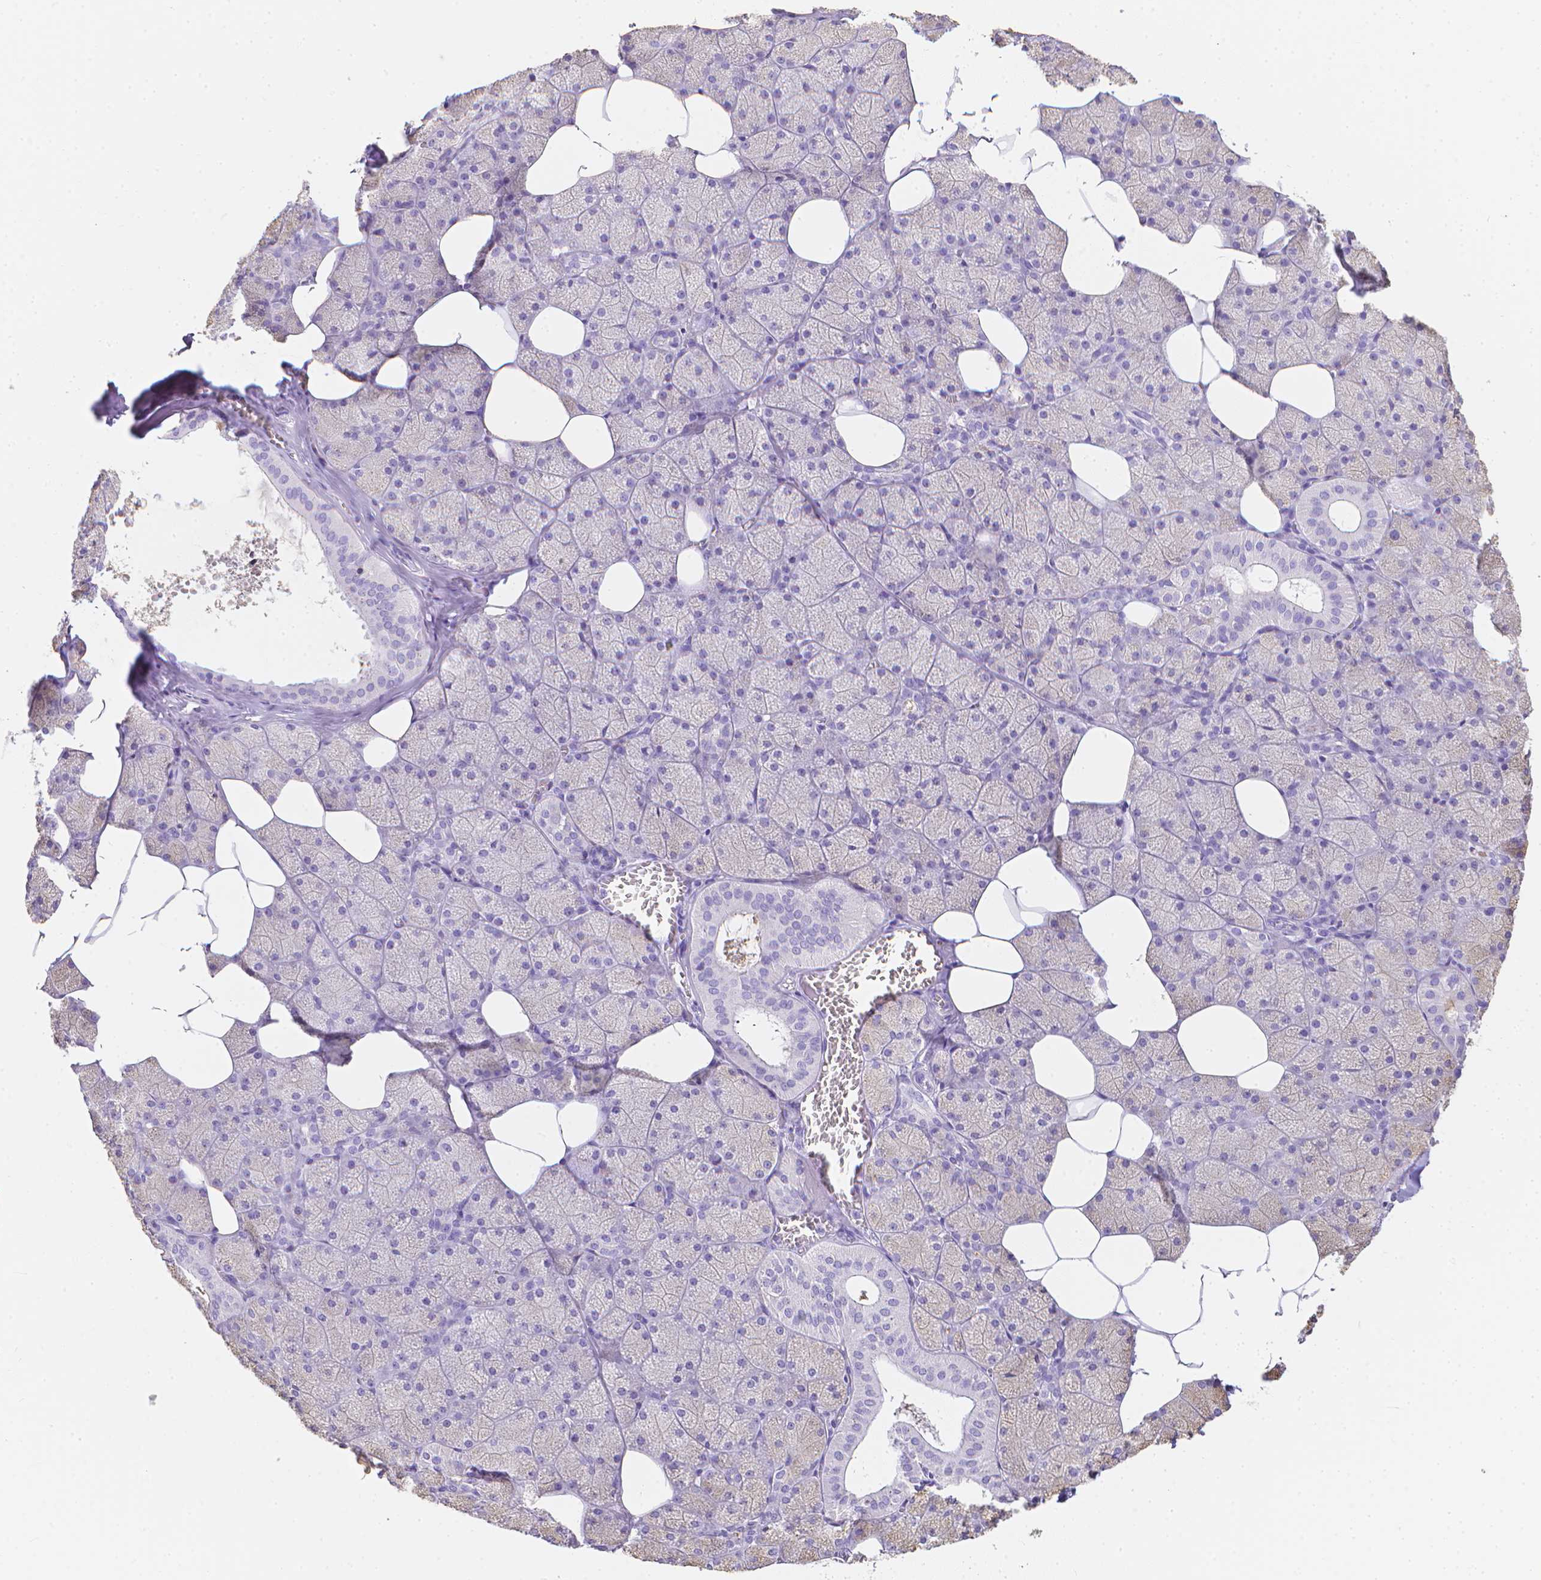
{"staining": {"intensity": "moderate", "quantity": "<25%", "location": "cytoplasmic/membranous"}, "tissue": "salivary gland", "cell_type": "Glandular cells", "image_type": "normal", "snomed": [{"axis": "morphology", "description": "Normal tissue, NOS"}, {"axis": "topography", "description": "Salivary gland"}, {"axis": "topography", "description": "Peripheral nerve tissue"}], "caption": "IHC photomicrograph of normal salivary gland: salivary gland stained using immunohistochemistry shows low levels of moderate protein expression localized specifically in the cytoplasmic/membranous of glandular cells, appearing as a cytoplasmic/membranous brown color.", "gene": "LGALS4", "patient": {"sex": "male", "age": 38}}